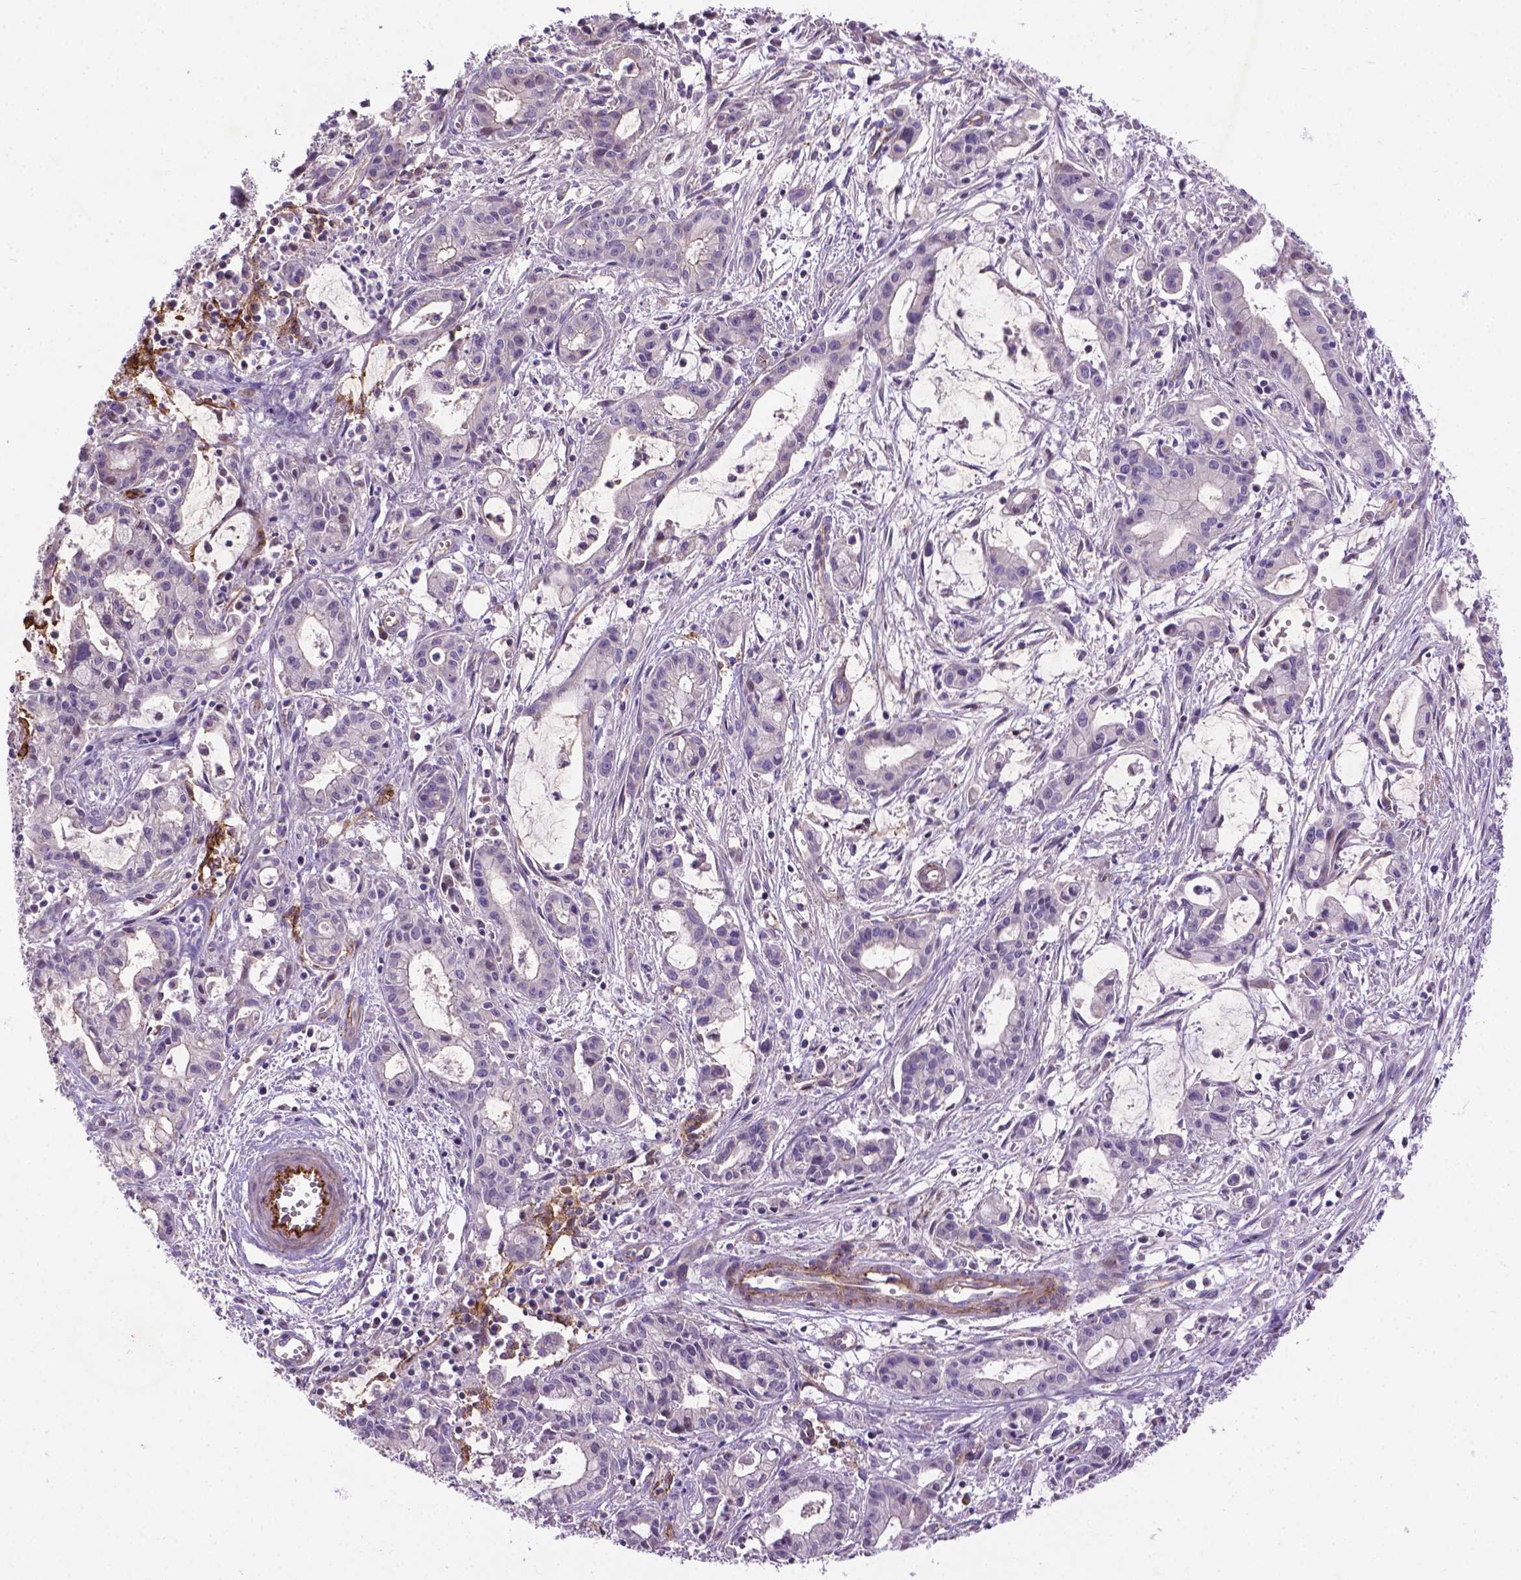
{"staining": {"intensity": "negative", "quantity": "none", "location": "none"}, "tissue": "pancreatic cancer", "cell_type": "Tumor cells", "image_type": "cancer", "snomed": [{"axis": "morphology", "description": "Adenocarcinoma, NOS"}, {"axis": "topography", "description": "Pancreas"}], "caption": "DAB immunohistochemical staining of human adenocarcinoma (pancreatic) displays no significant staining in tumor cells. The staining was performed using DAB (3,3'-diaminobenzidine) to visualize the protein expression in brown, while the nuclei were stained in blue with hematoxylin (Magnification: 20x).", "gene": "CCER2", "patient": {"sex": "male", "age": 48}}